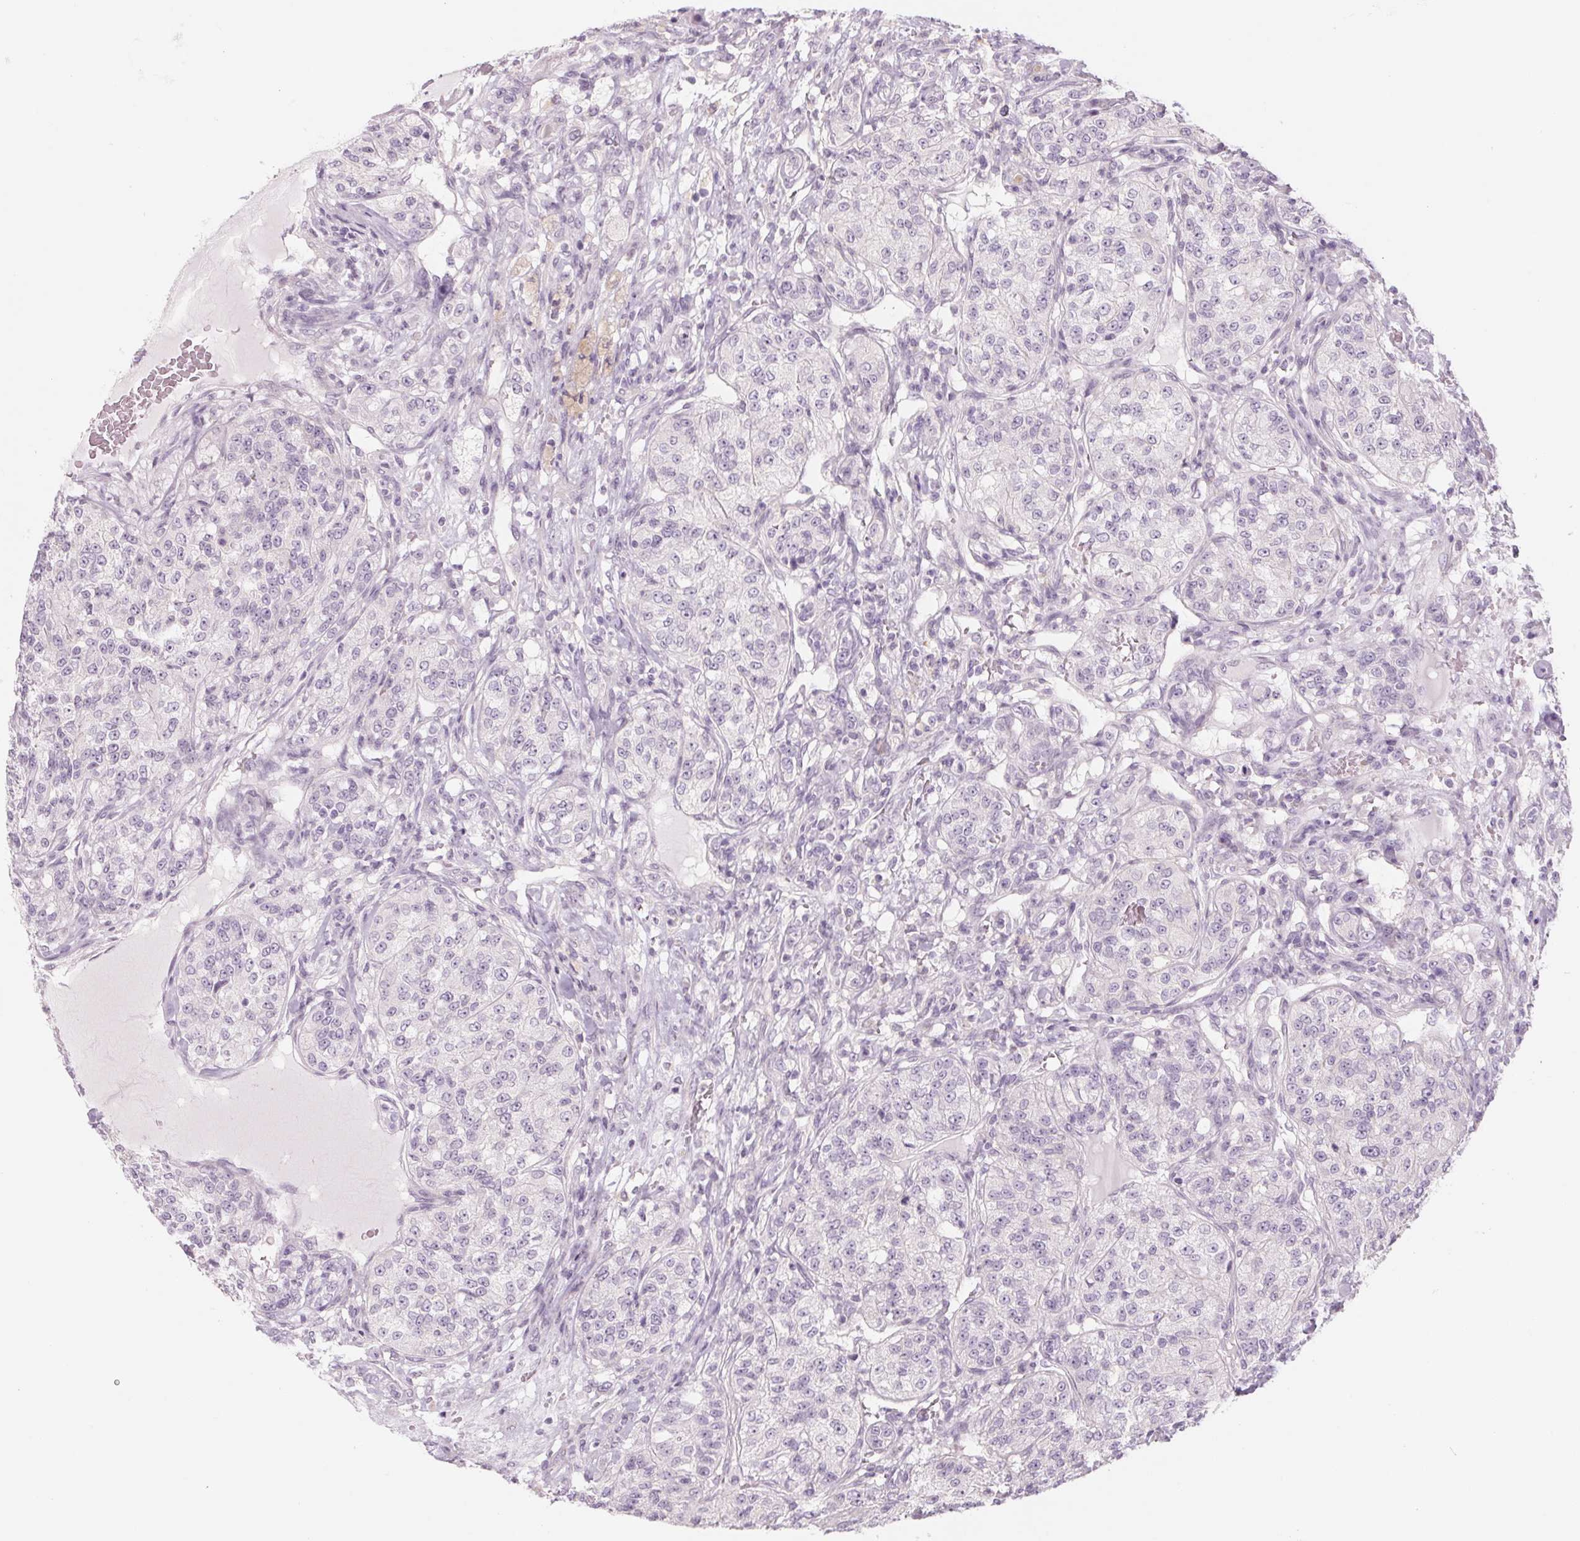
{"staining": {"intensity": "negative", "quantity": "none", "location": "none"}, "tissue": "renal cancer", "cell_type": "Tumor cells", "image_type": "cancer", "snomed": [{"axis": "morphology", "description": "Adenocarcinoma, NOS"}, {"axis": "topography", "description": "Kidney"}], "caption": "Immunohistochemistry (IHC) image of renal cancer (adenocarcinoma) stained for a protein (brown), which exhibits no staining in tumor cells.", "gene": "POU1F1", "patient": {"sex": "female", "age": 63}}